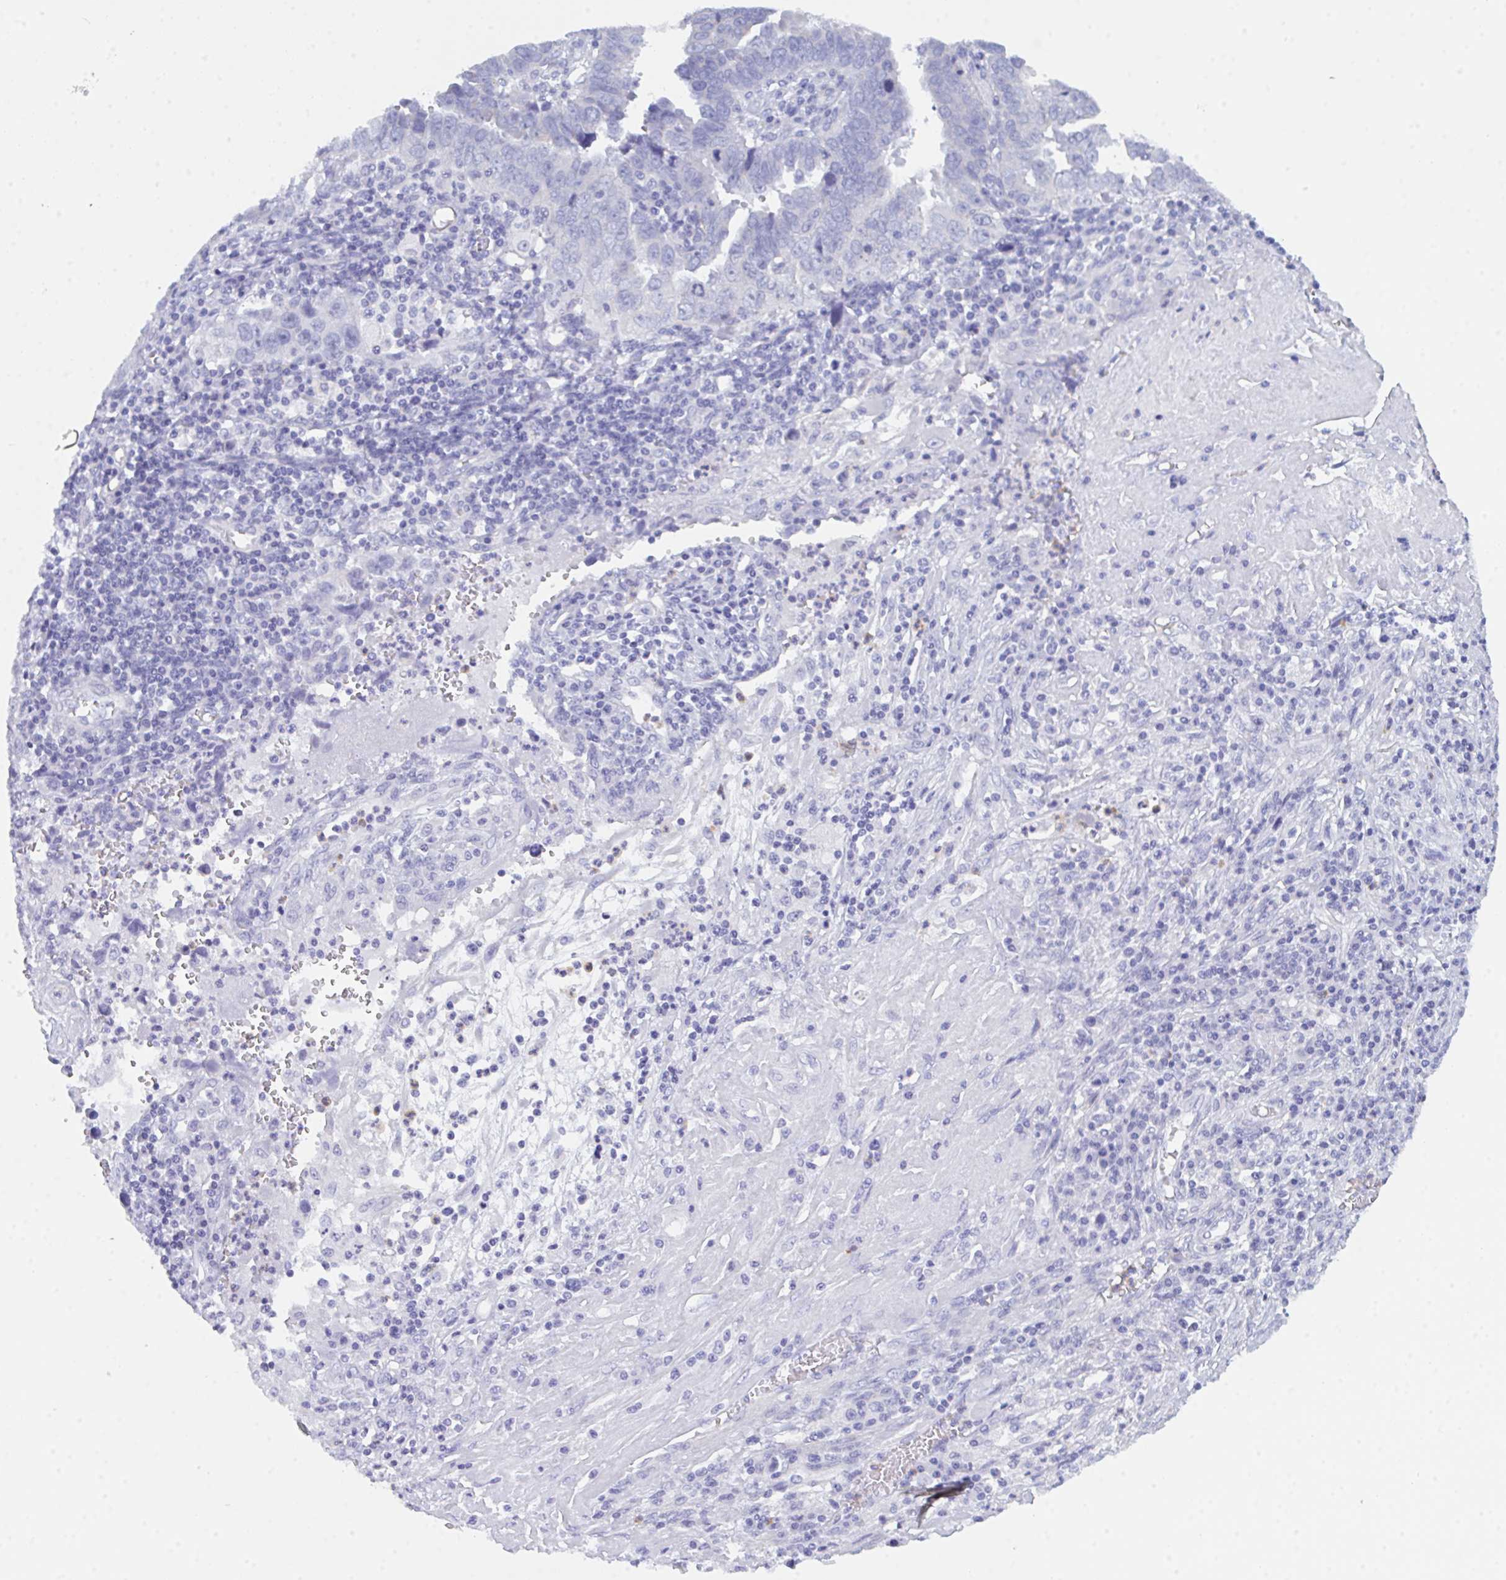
{"staining": {"intensity": "negative", "quantity": "none", "location": "none"}, "tissue": "endometrial cancer", "cell_type": "Tumor cells", "image_type": "cancer", "snomed": [{"axis": "morphology", "description": "Adenocarcinoma, NOS"}, {"axis": "topography", "description": "Uterus"}], "caption": "Tumor cells show no significant expression in endometrial cancer. Brightfield microscopy of IHC stained with DAB (3,3'-diaminobenzidine) (brown) and hematoxylin (blue), captured at high magnification.", "gene": "CEP170B", "patient": {"sex": "female", "age": 62}}